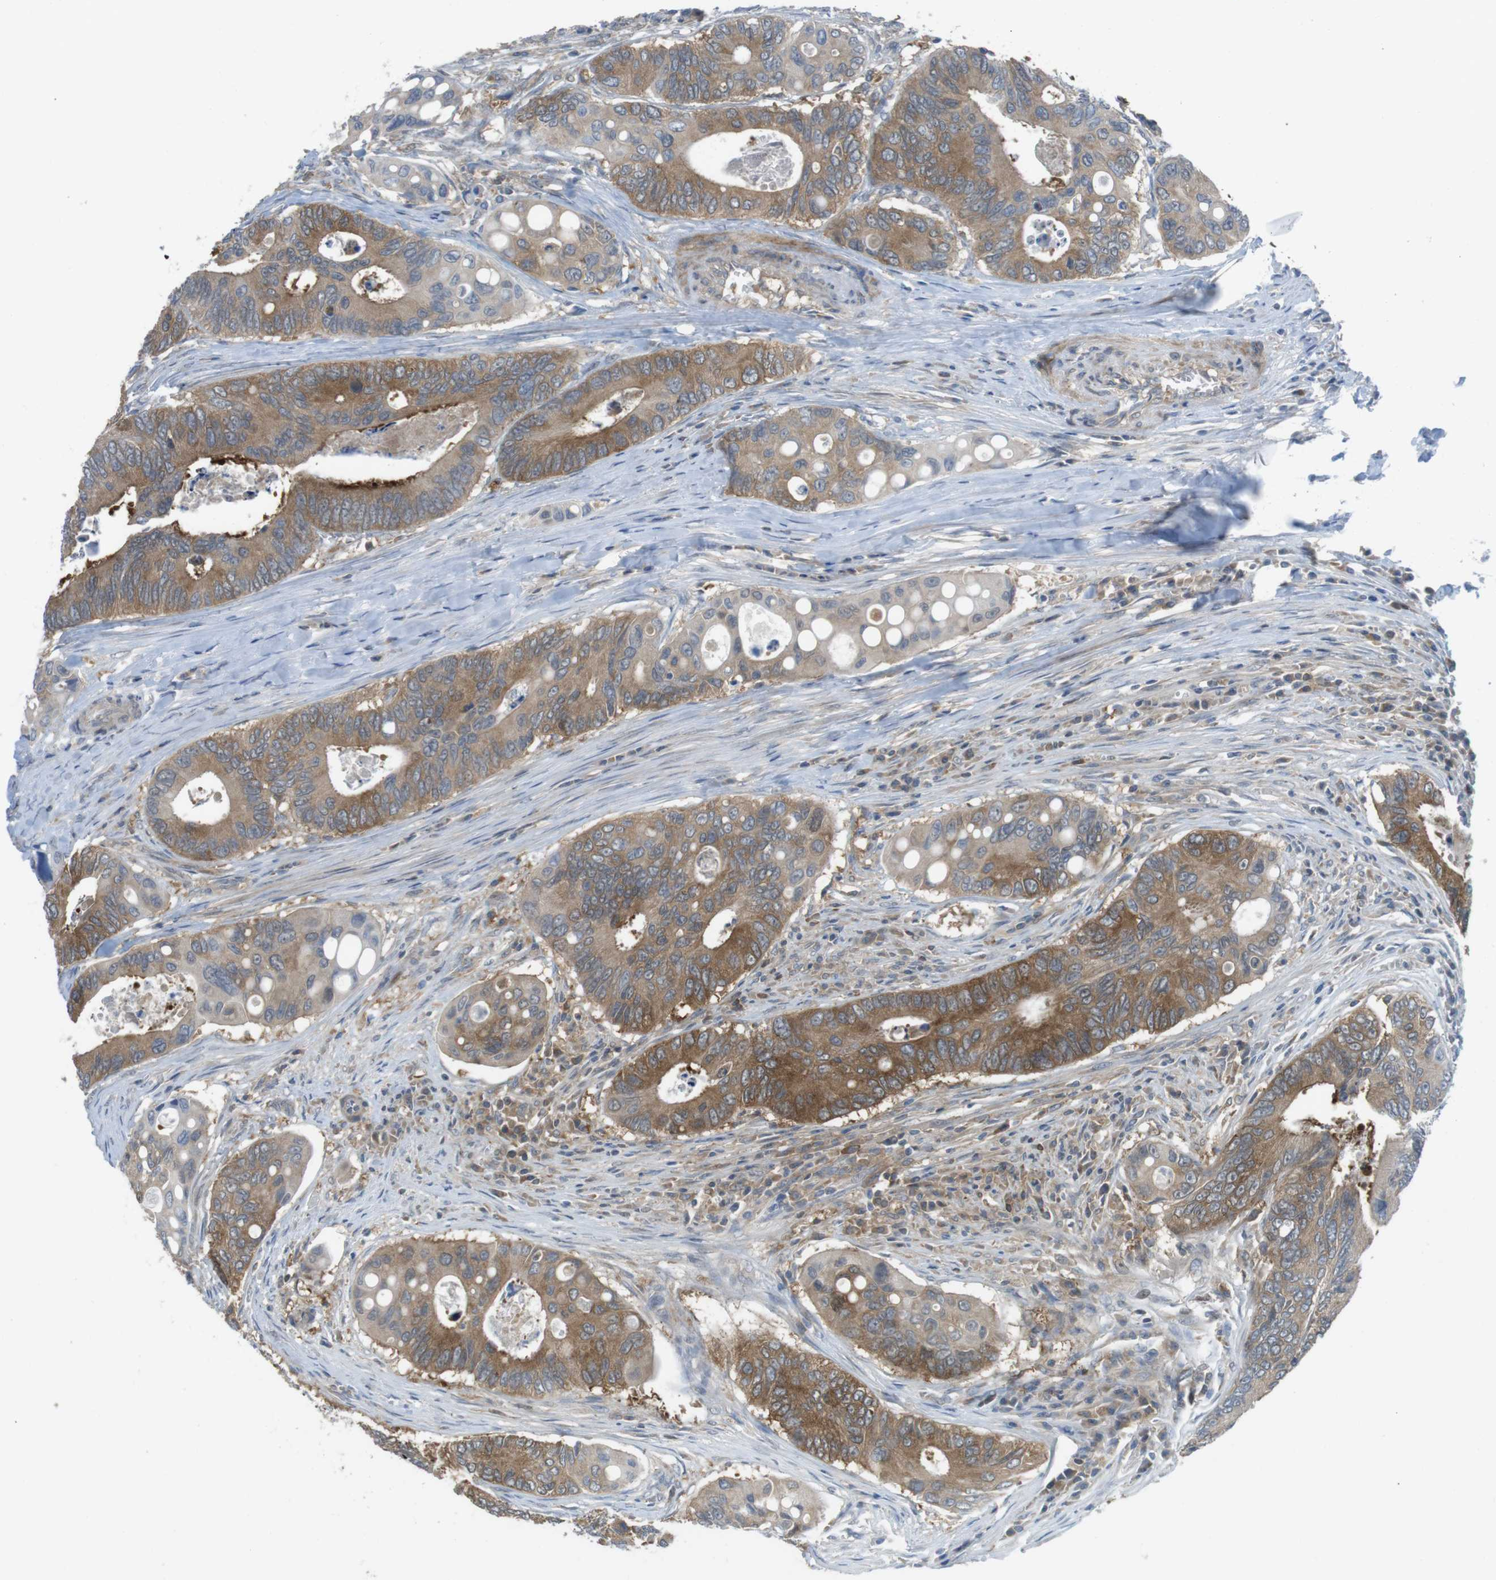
{"staining": {"intensity": "moderate", "quantity": ">75%", "location": "cytoplasmic/membranous"}, "tissue": "colorectal cancer", "cell_type": "Tumor cells", "image_type": "cancer", "snomed": [{"axis": "morphology", "description": "Inflammation, NOS"}, {"axis": "morphology", "description": "Adenocarcinoma, NOS"}, {"axis": "topography", "description": "Colon"}], "caption": "Tumor cells exhibit medium levels of moderate cytoplasmic/membranous positivity in about >75% of cells in colorectal cancer (adenocarcinoma).", "gene": "MTHFD1", "patient": {"sex": "male", "age": 72}}